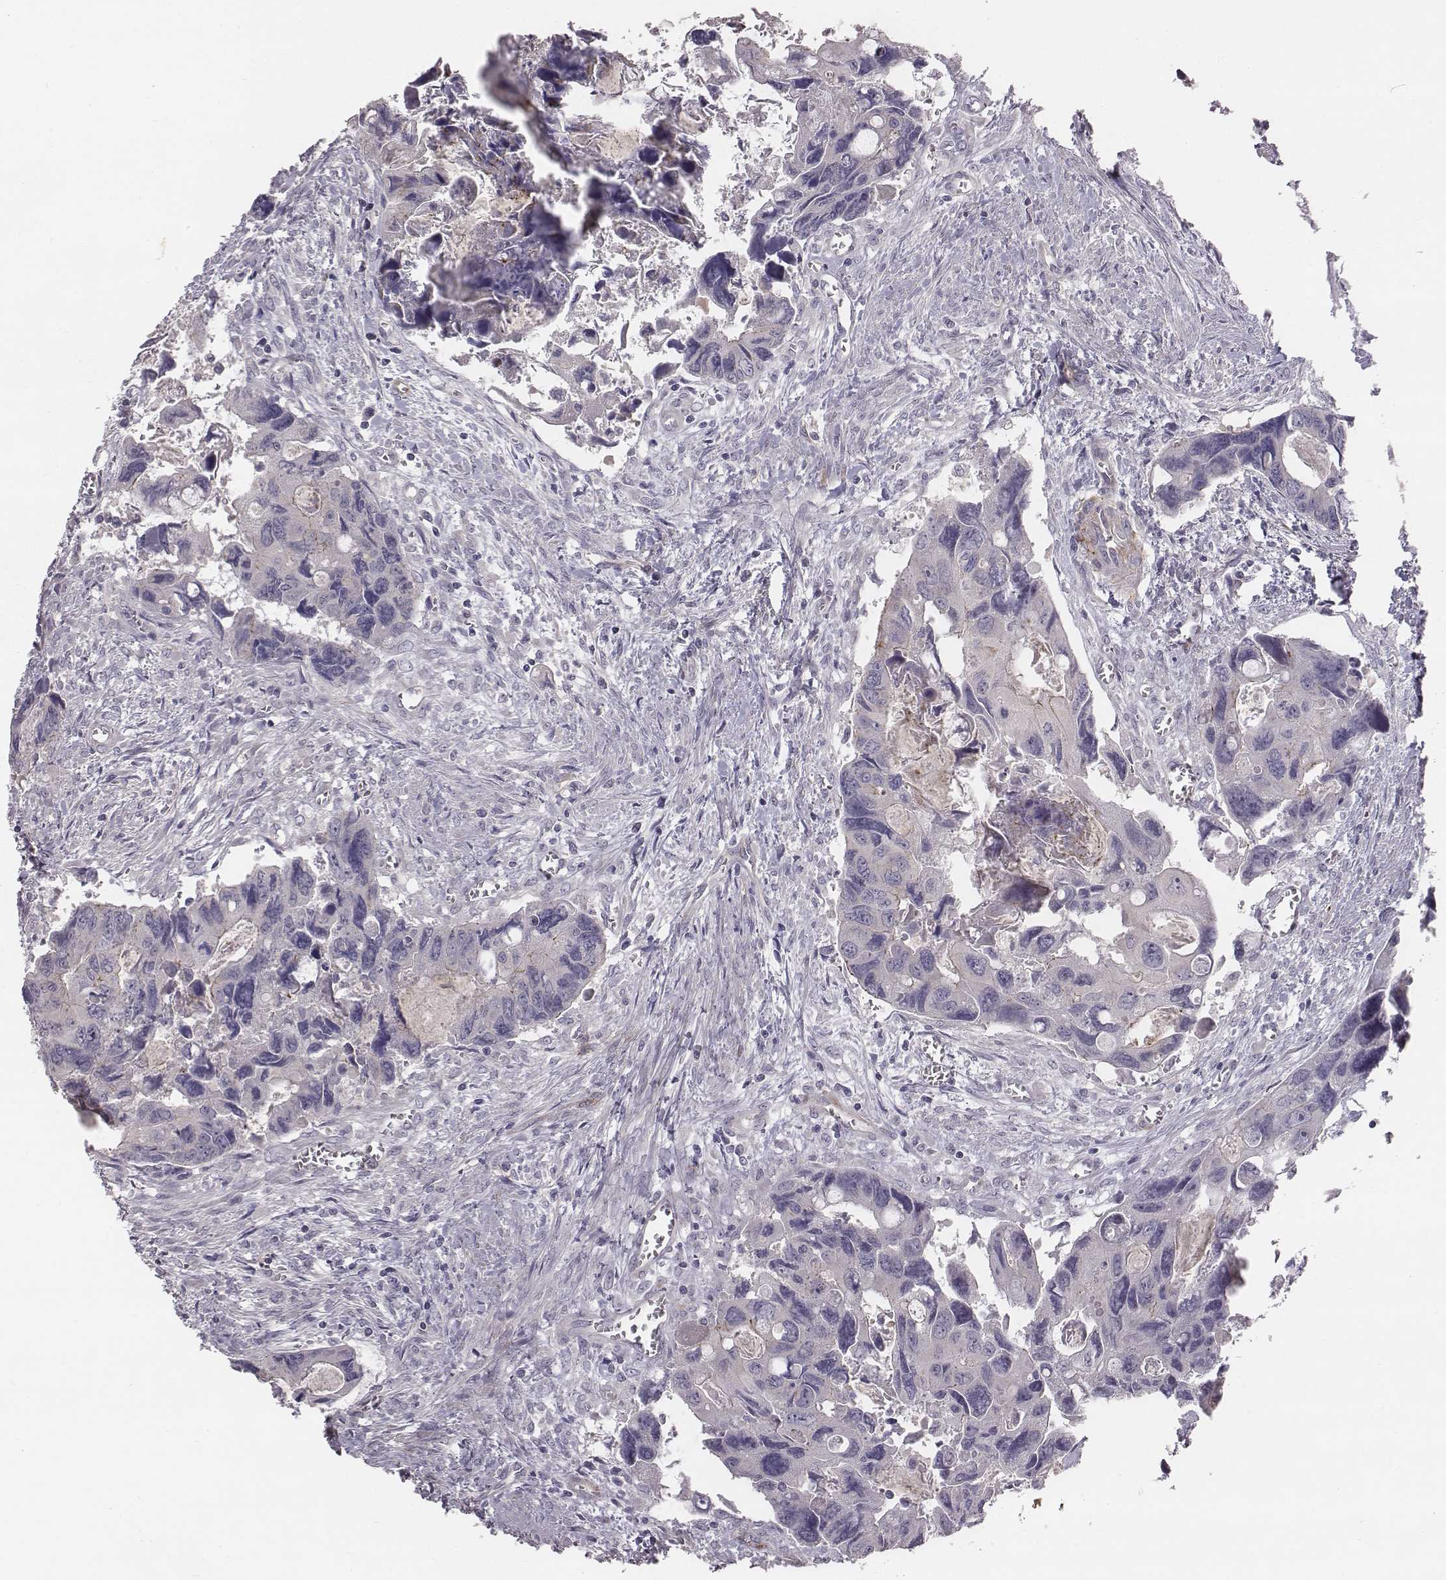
{"staining": {"intensity": "negative", "quantity": "none", "location": "none"}, "tissue": "colorectal cancer", "cell_type": "Tumor cells", "image_type": "cancer", "snomed": [{"axis": "morphology", "description": "Adenocarcinoma, NOS"}, {"axis": "topography", "description": "Rectum"}], "caption": "Immunohistochemistry (IHC) of human adenocarcinoma (colorectal) reveals no positivity in tumor cells. (IHC, brightfield microscopy, high magnification).", "gene": "PRKCZ", "patient": {"sex": "male", "age": 62}}